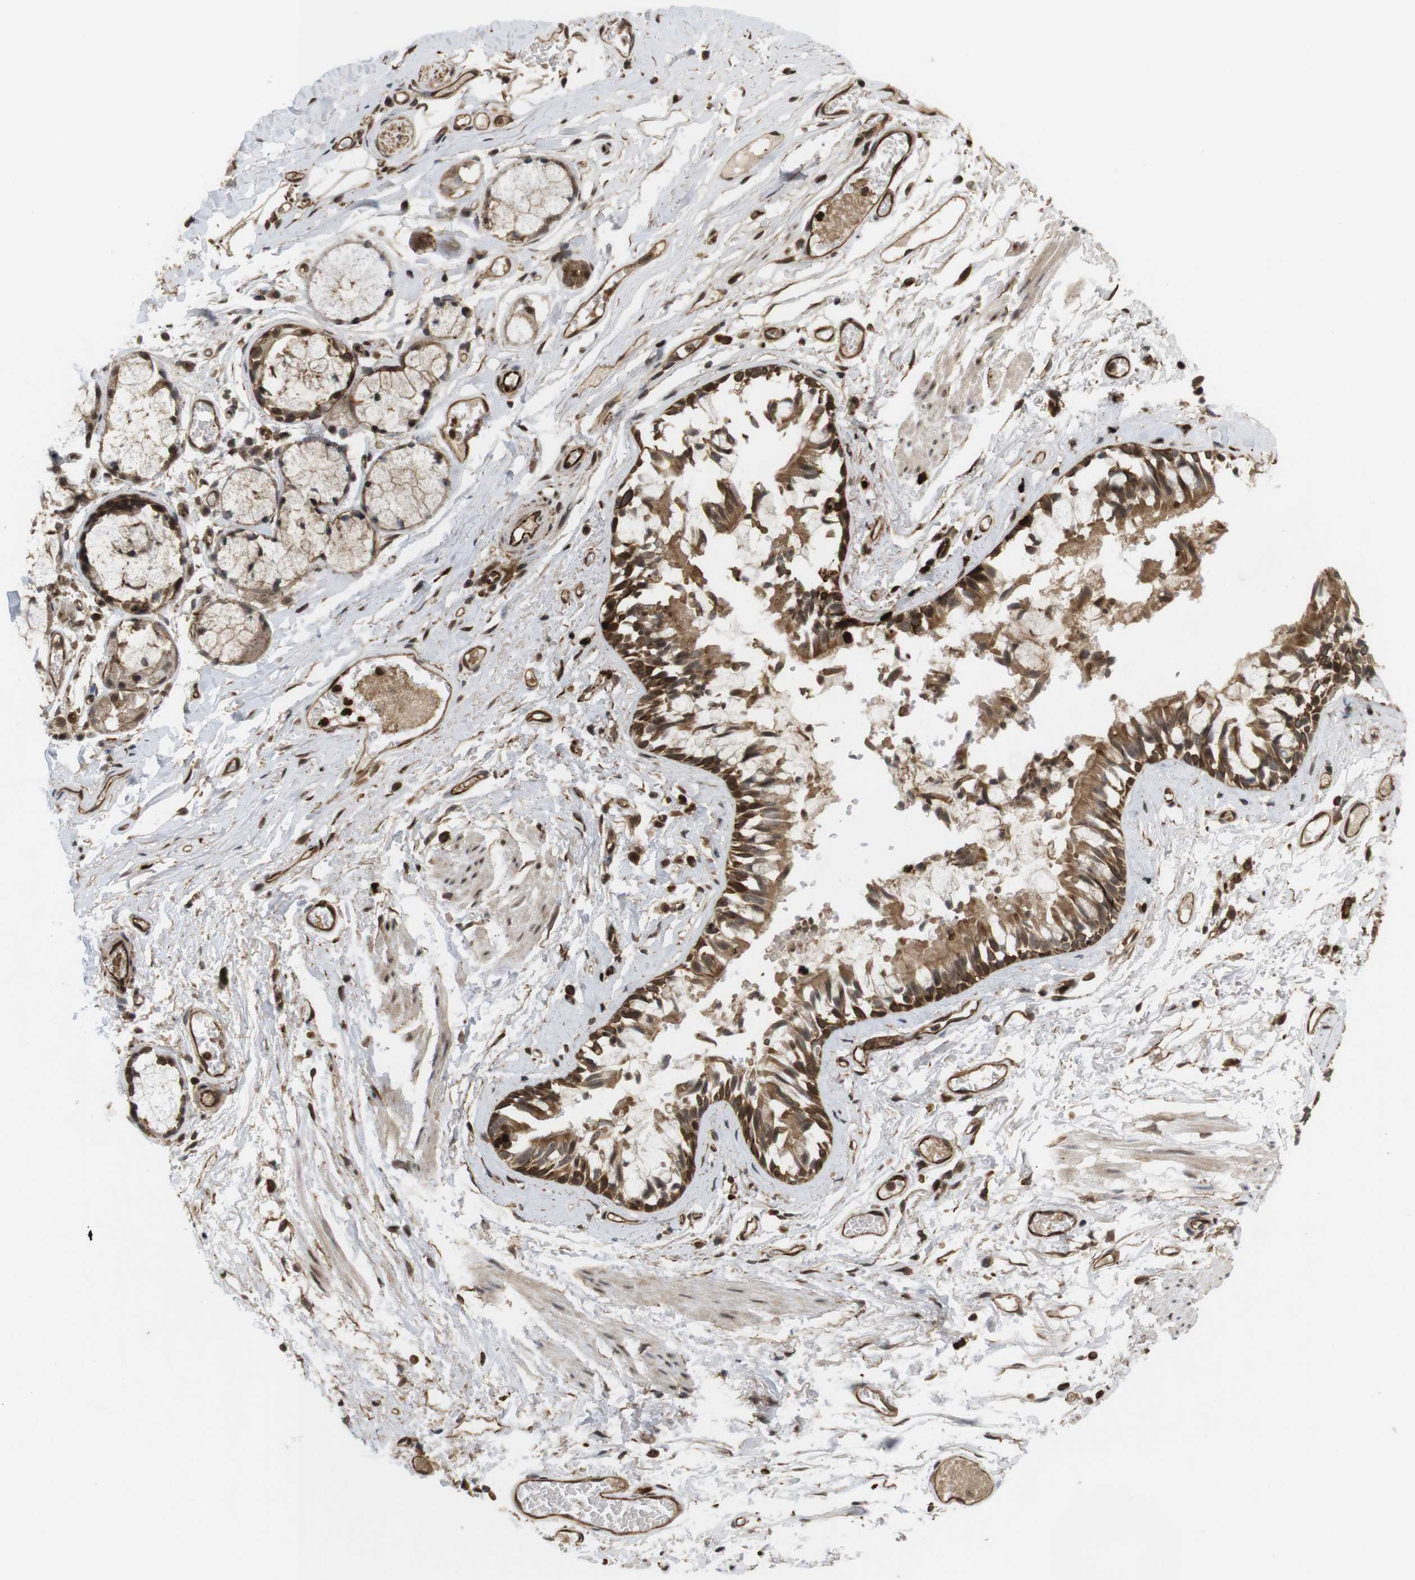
{"staining": {"intensity": "strong", "quantity": ">75%", "location": "cytoplasmic/membranous,nuclear"}, "tissue": "bronchus", "cell_type": "Respiratory epithelial cells", "image_type": "normal", "snomed": [{"axis": "morphology", "description": "Normal tissue, NOS"}, {"axis": "morphology", "description": "Inflammation, NOS"}, {"axis": "topography", "description": "Cartilage tissue"}, {"axis": "topography", "description": "Lung"}], "caption": "Strong cytoplasmic/membranous,nuclear positivity for a protein is identified in approximately >75% of respiratory epithelial cells of benign bronchus using IHC.", "gene": "SP2", "patient": {"sex": "male", "age": 71}}